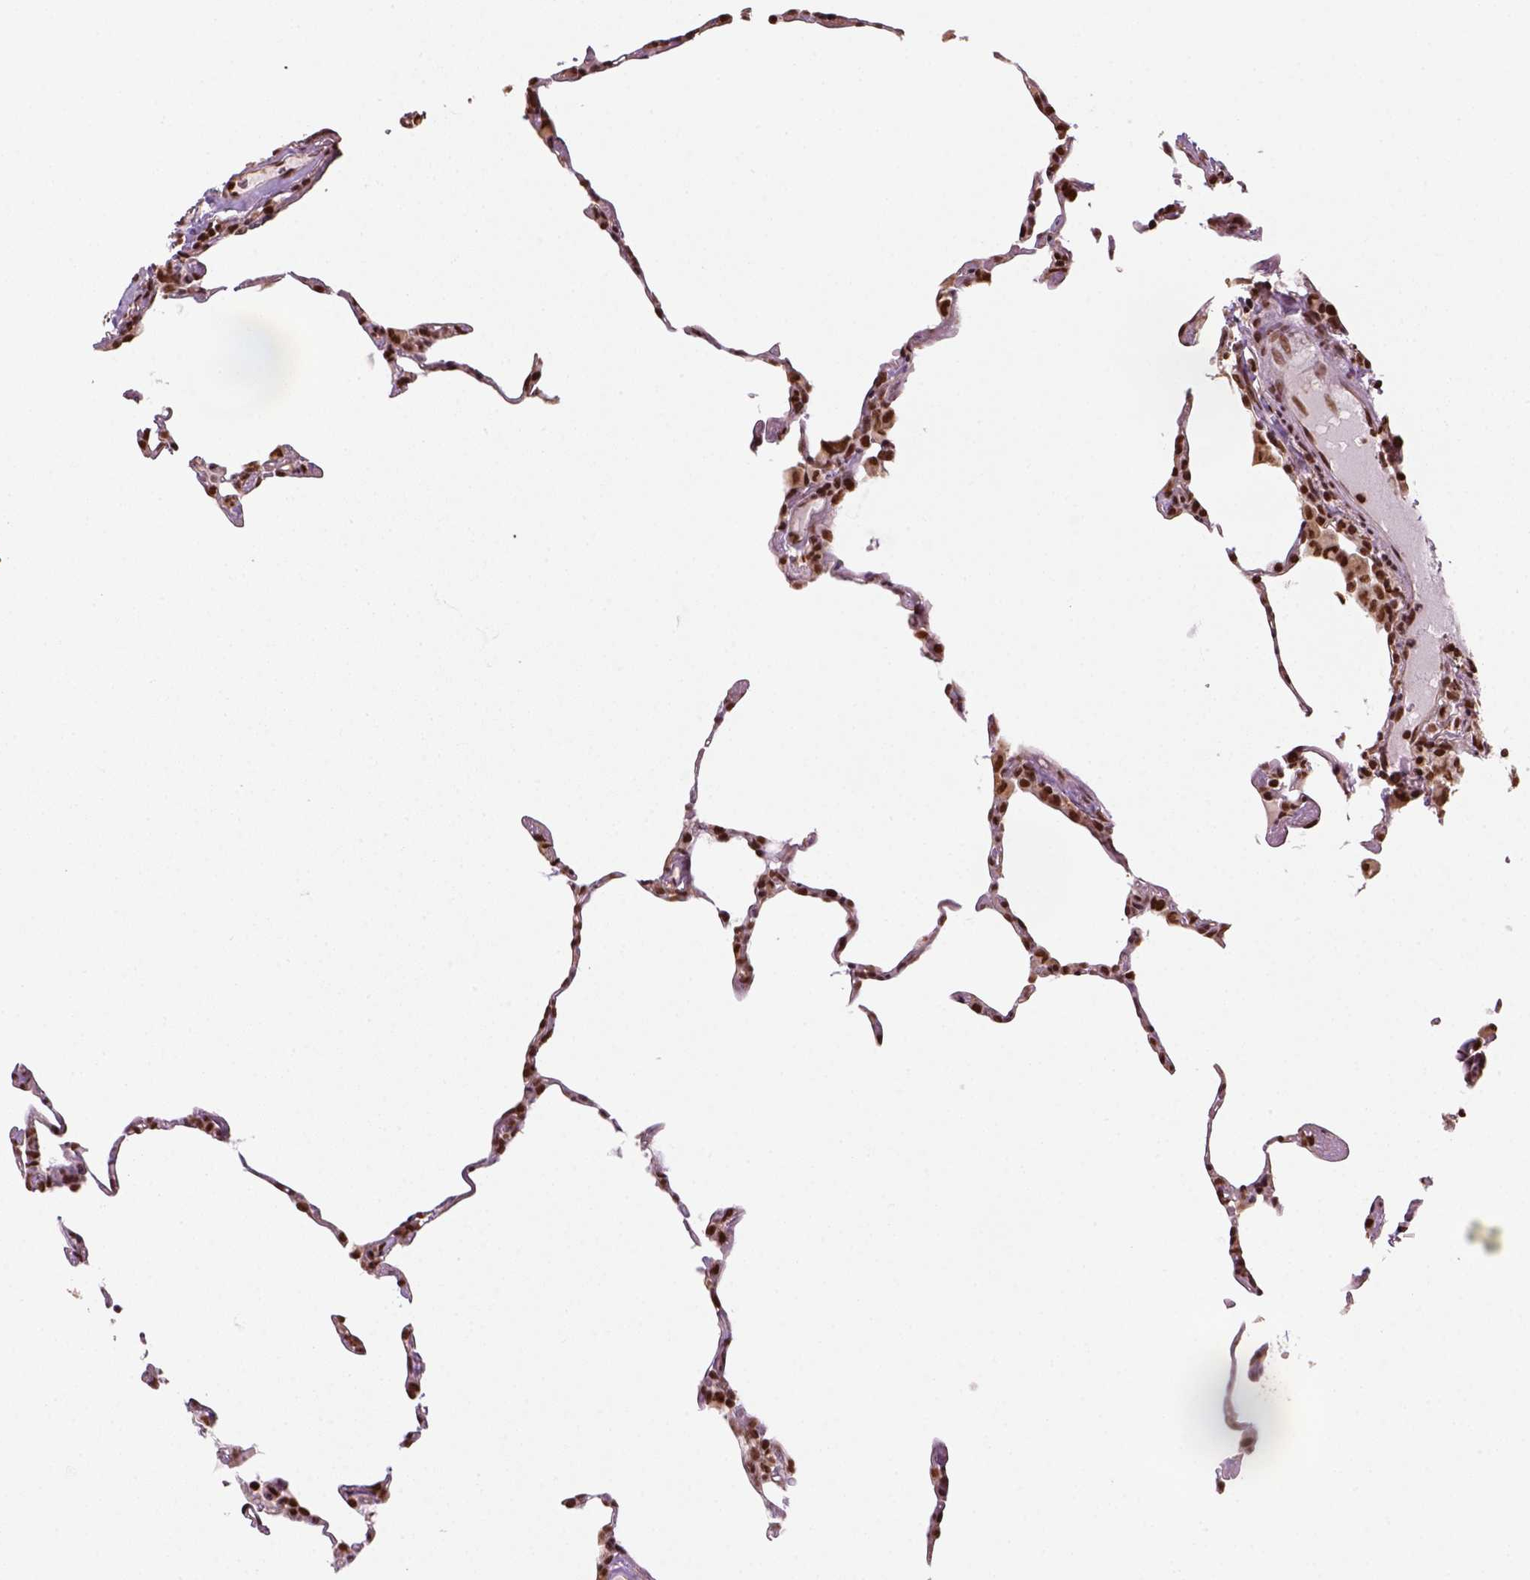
{"staining": {"intensity": "strong", "quantity": ">75%", "location": "nuclear"}, "tissue": "lung", "cell_type": "Alveolar cells", "image_type": "normal", "snomed": [{"axis": "morphology", "description": "Normal tissue, NOS"}, {"axis": "topography", "description": "Lung"}], "caption": "DAB immunohistochemical staining of unremarkable lung shows strong nuclear protein positivity in about >75% of alveolar cells. (Stains: DAB in brown, nuclei in blue, Microscopy: brightfield microscopy at high magnification).", "gene": "CCAR1", "patient": {"sex": "female", "age": 57}}